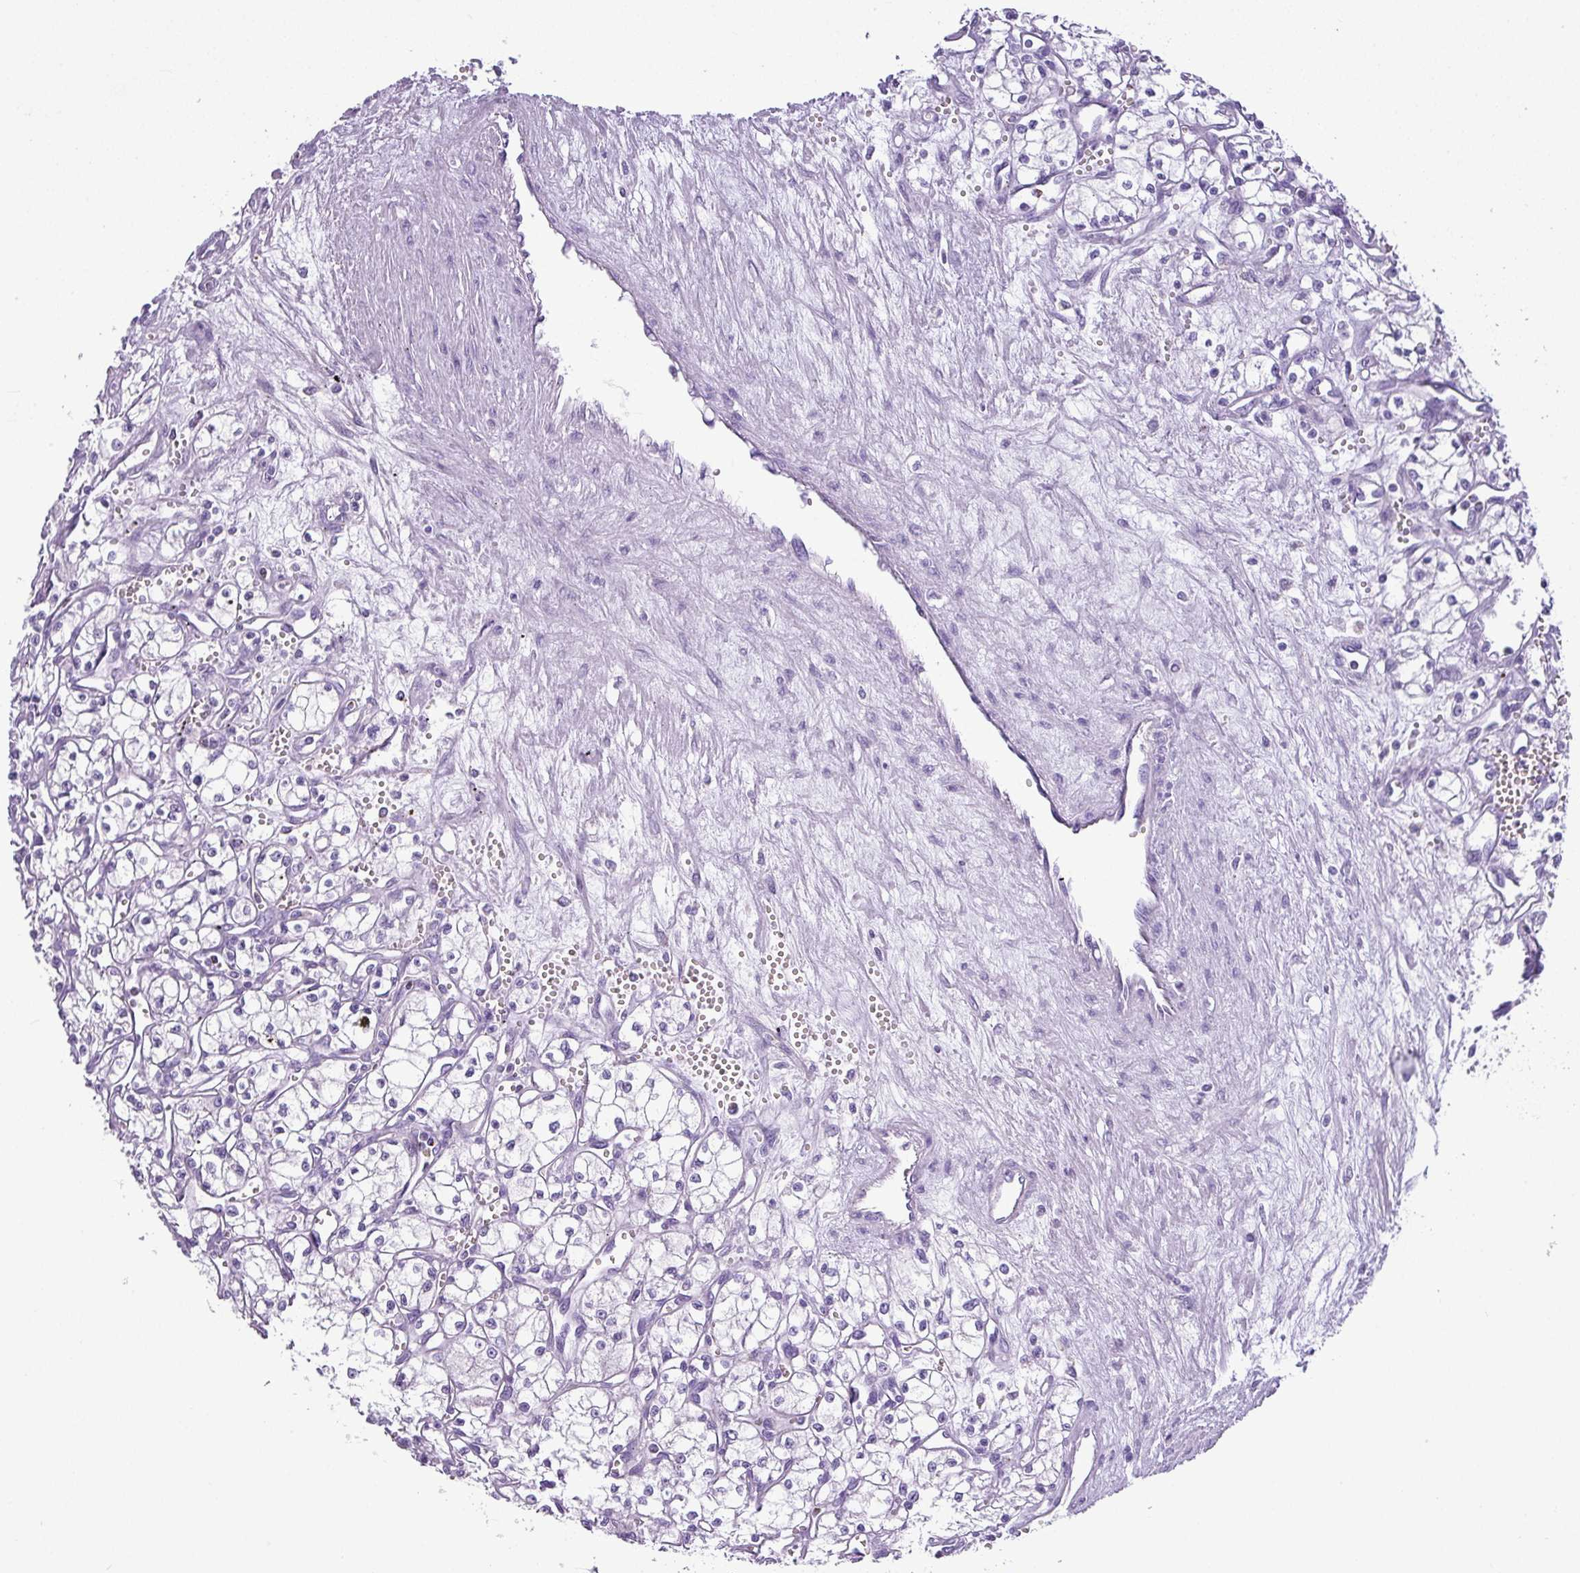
{"staining": {"intensity": "negative", "quantity": "none", "location": "none"}, "tissue": "renal cancer", "cell_type": "Tumor cells", "image_type": "cancer", "snomed": [{"axis": "morphology", "description": "Adenocarcinoma, NOS"}, {"axis": "topography", "description": "Kidney"}], "caption": "Immunohistochemistry micrograph of neoplastic tissue: human renal cancer (adenocarcinoma) stained with DAB (3,3'-diaminobenzidine) demonstrates no significant protein expression in tumor cells. The staining was performed using DAB (3,3'-diaminobenzidine) to visualize the protein expression in brown, while the nuclei were stained in blue with hematoxylin (Magnification: 20x).", "gene": "ZNF568", "patient": {"sex": "male", "age": 59}}